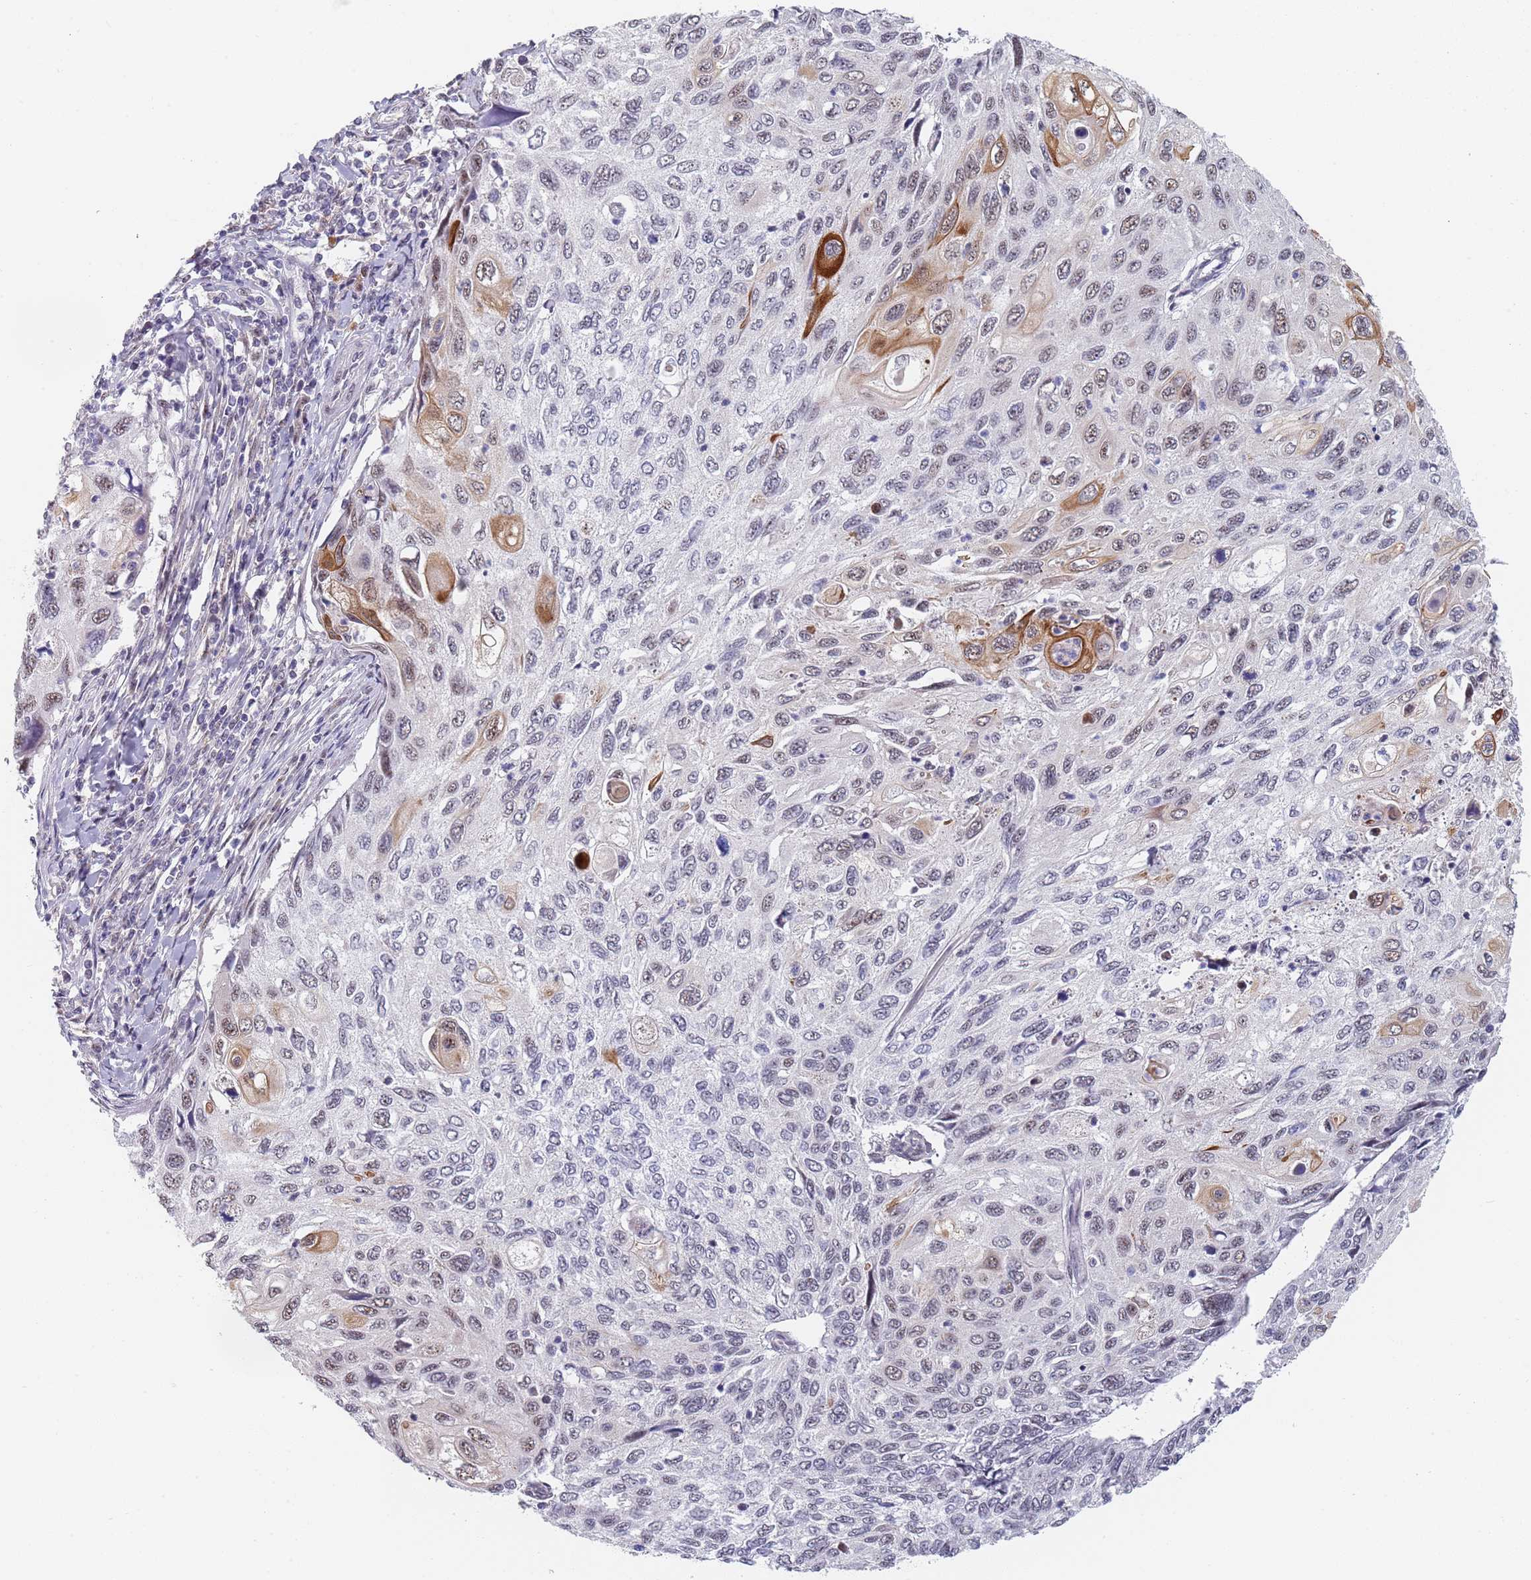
{"staining": {"intensity": "strong", "quantity": "<25%", "location": "cytoplasmic/membranous,nuclear"}, "tissue": "cervical cancer", "cell_type": "Tumor cells", "image_type": "cancer", "snomed": [{"axis": "morphology", "description": "Squamous cell carcinoma, NOS"}, {"axis": "topography", "description": "Cervix"}], "caption": "A micrograph showing strong cytoplasmic/membranous and nuclear staining in approximately <25% of tumor cells in cervical cancer, as visualized by brown immunohistochemical staining.", "gene": "PLCL2", "patient": {"sex": "female", "age": 70}}